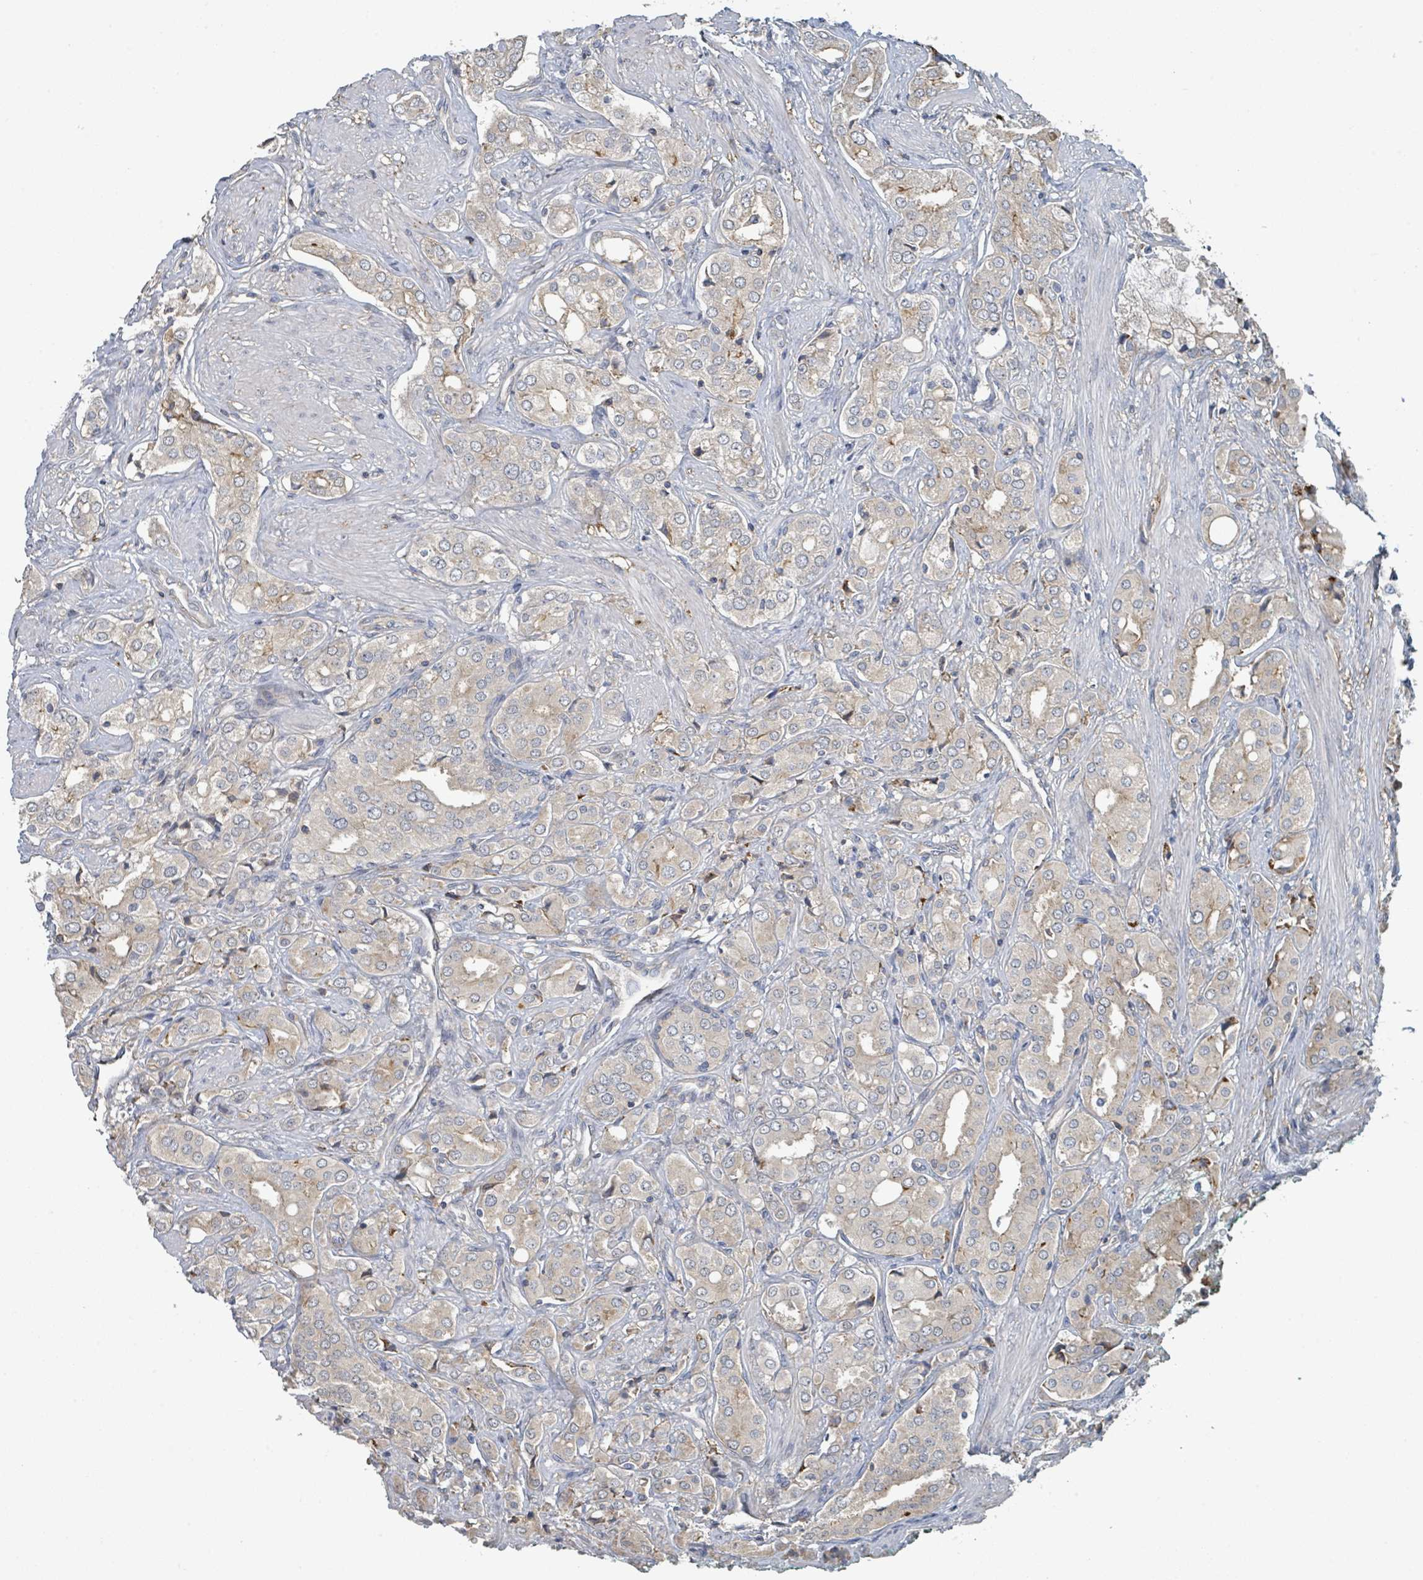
{"staining": {"intensity": "weak", "quantity": "25%-75%", "location": "cytoplasmic/membranous"}, "tissue": "prostate cancer", "cell_type": "Tumor cells", "image_type": "cancer", "snomed": [{"axis": "morphology", "description": "Adenocarcinoma, High grade"}, {"axis": "topography", "description": "Prostate"}], "caption": "IHC staining of high-grade adenocarcinoma (prostate), which exhibits low levels of weak cytoplasmic/membranous expression in approximately 25%-75% of tumor cells indicating weak cytoplasmic/membranous protein positivity. The staining was performed using DAB (brown) for protein detection and nuclei were counterstained in hematoxylin (blue).", "gene": "LRRC42", "patient": {"sex": "male", "age": 71}}